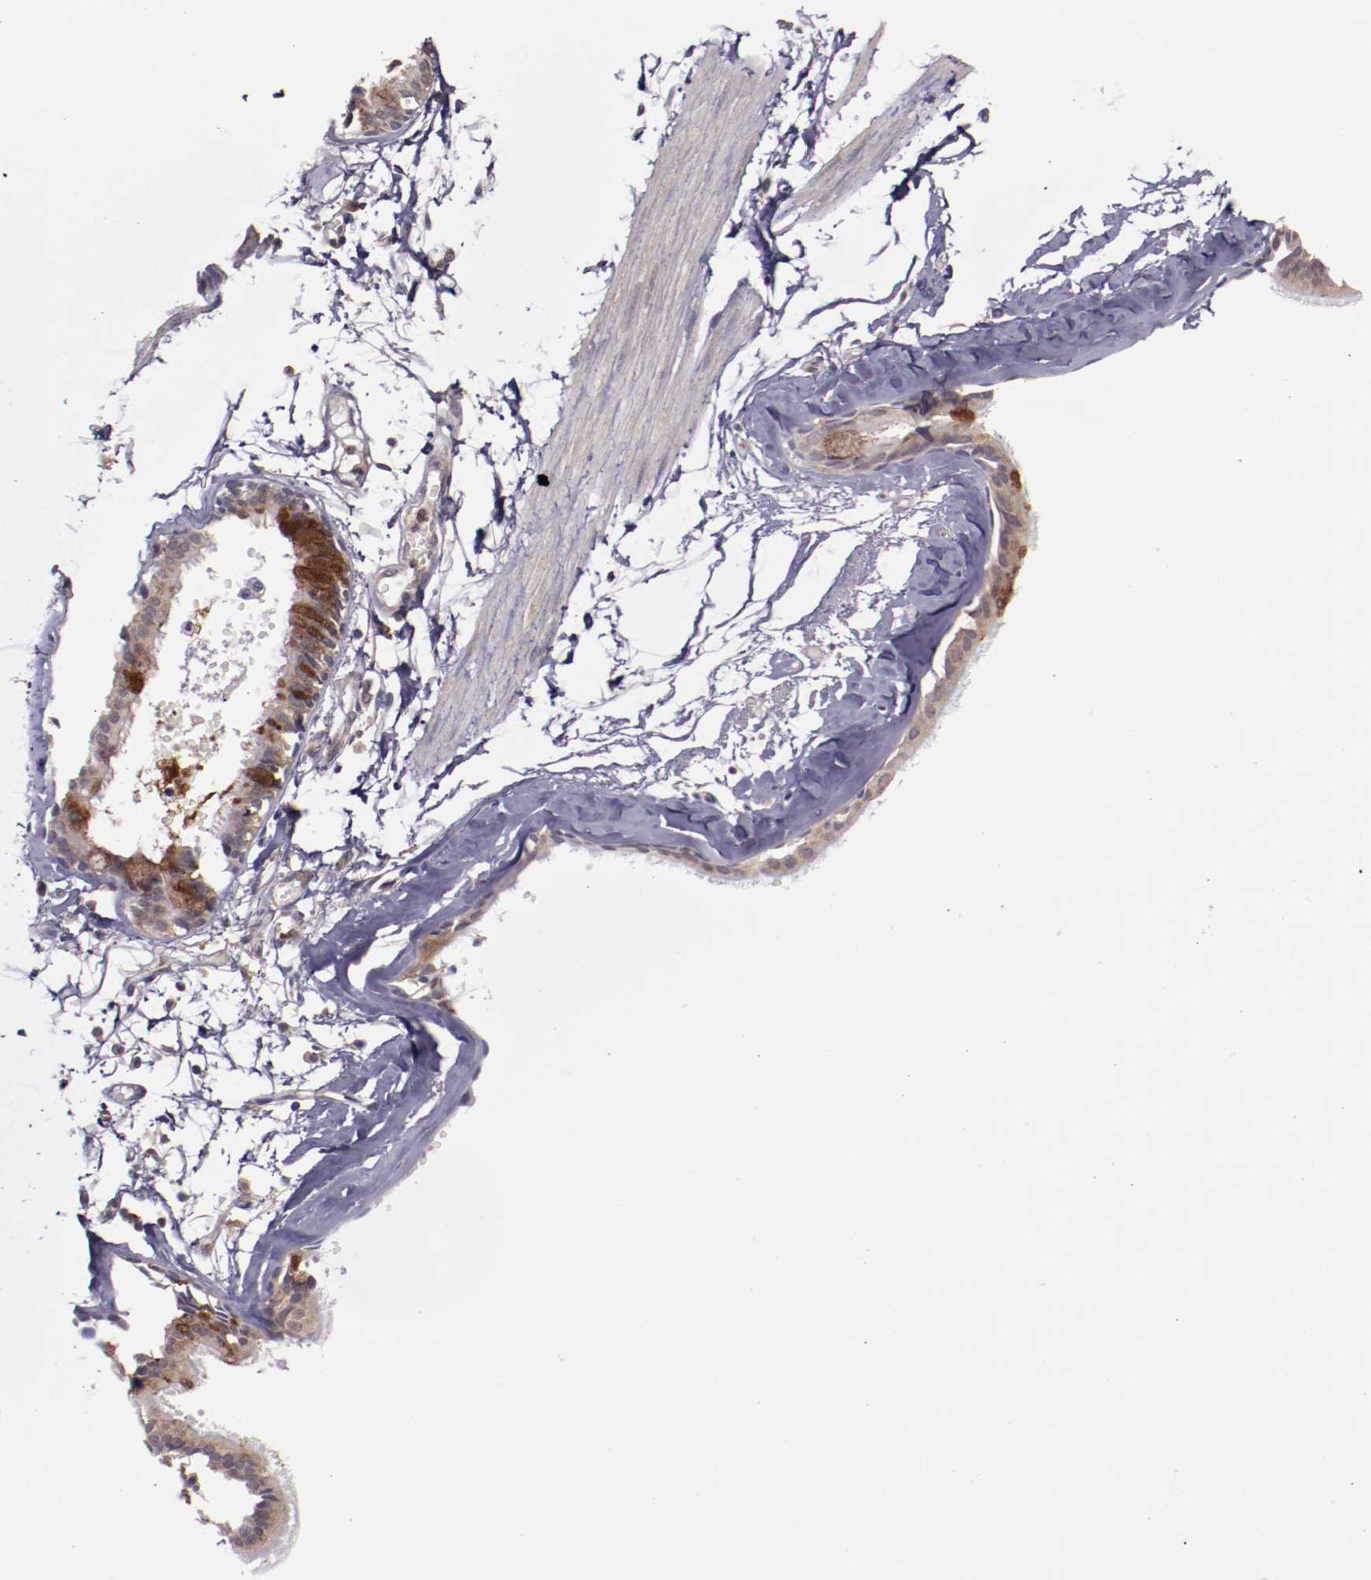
{"staining": {"intensity": "moderate", "quantity": "<25%", "location": "cytoplasmic/membranous"}, "tissue": "bronchus", "cell_type": "Respiratory epithelial cells", "image_type": "normal", "snomed": [{"axis": "morphology", "description": "Normal tissue, NOS"}, {"axis": "topography", "description": "Bronchus"}, {"axis": "topography", "description": "Lung"}], "caption": "Protein analysis of benign bronchus demonstrates moderate cytoplasmic/membranous positivity in approximately <25% of respiratory epithelial cells.", "gene": "FTSJ1", "patient": {"sex": "female", "age": 56}}